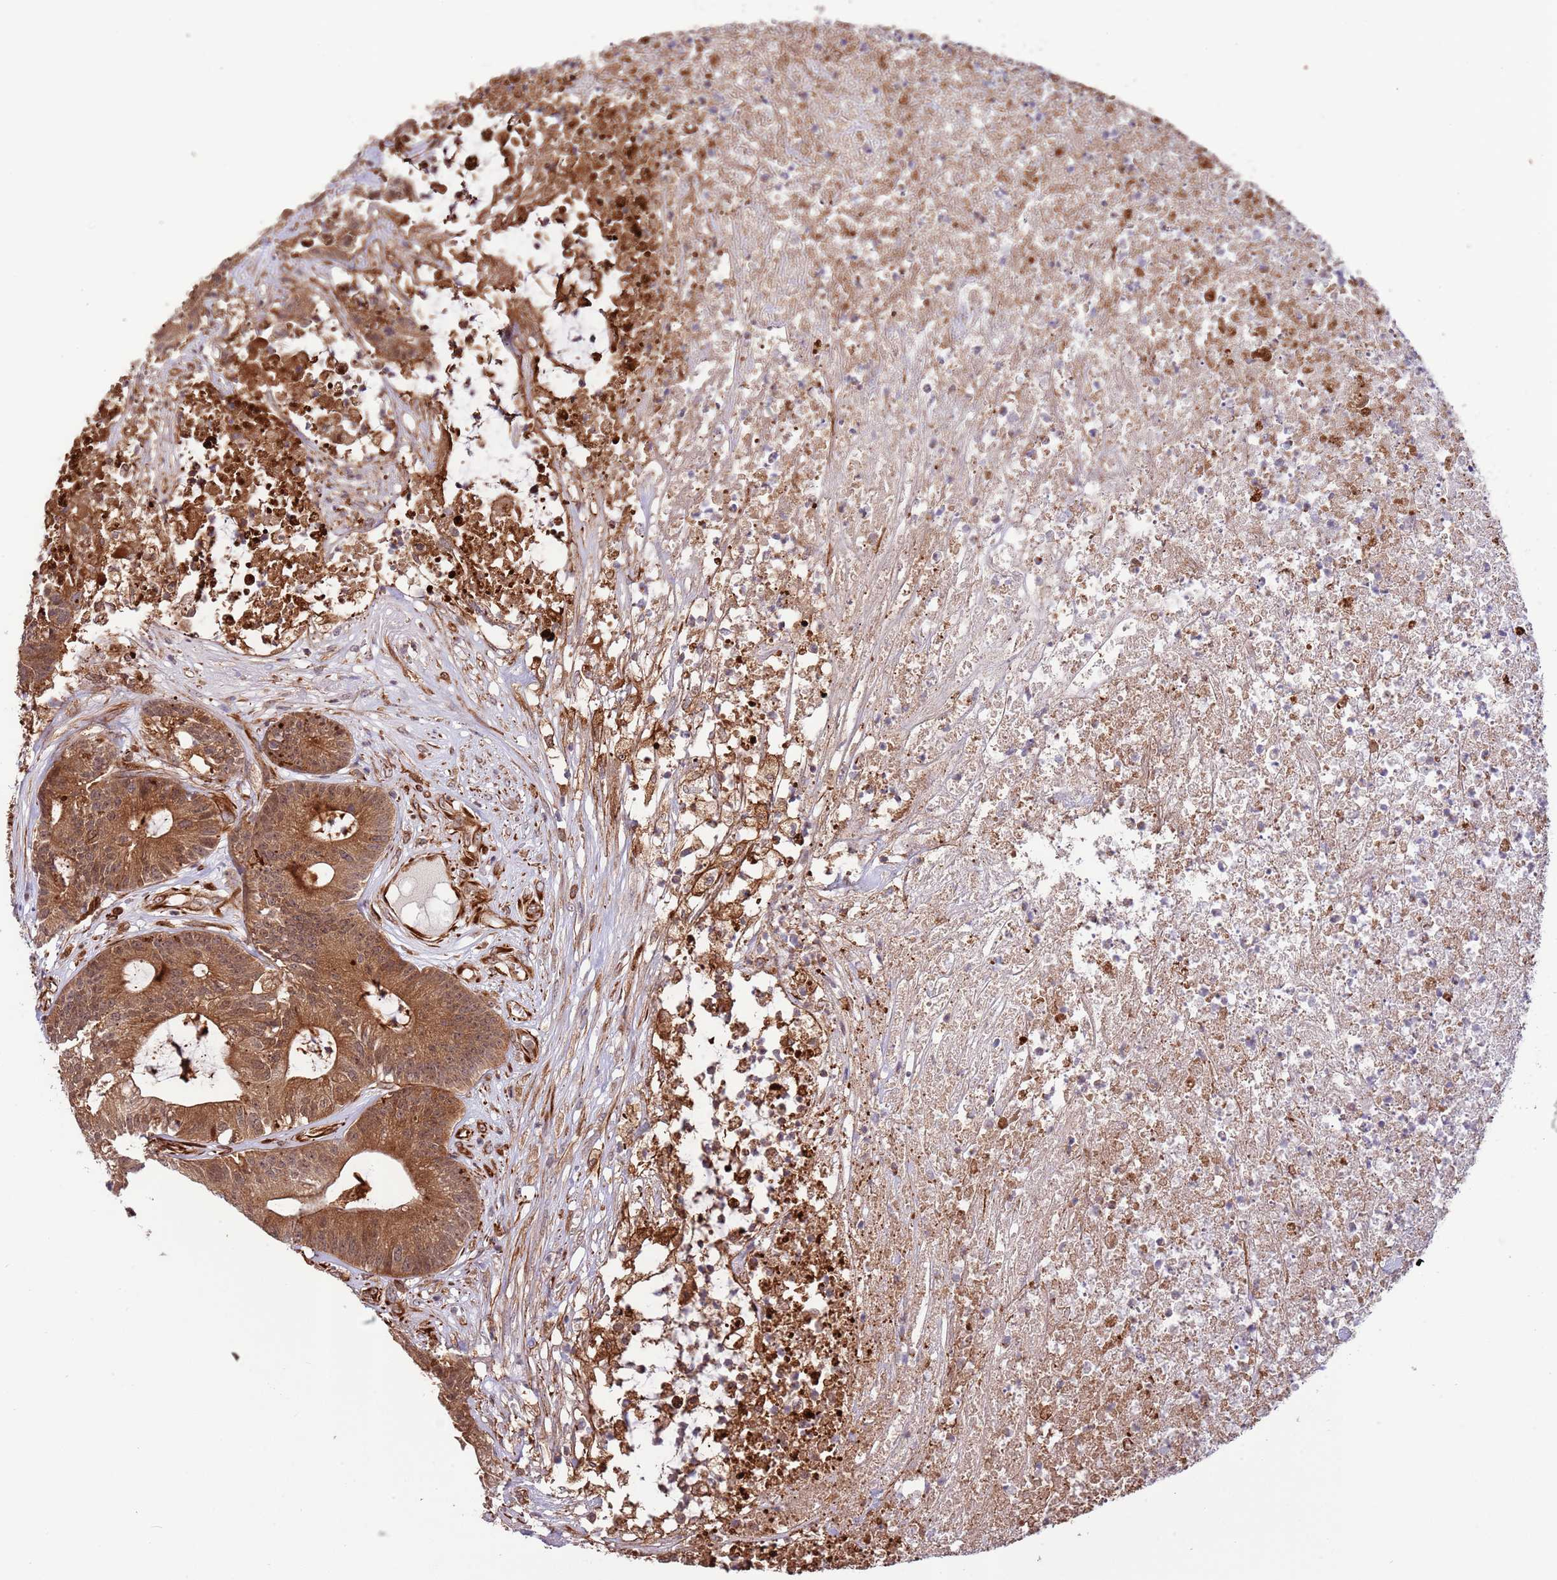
{"staining": {"intensity": "moderate", "quantity": ">75%", "location": "cytoplasmic/membranous,nuclear"}, "tissue": "colorectal cancer", "cell_type": "Tumor cells", "image_type": "cancer", "snomed": [{"axis": "morphology", "description": "Adenocarcinoma, NOS"}, {"axis": "topography", "description": "Colon"}], "caption": "Immunohistochemistry photomicrograph of adenocarcinoma (colorectal) stained for a protein (brown), which exhibits medium levels of moderate cytoplasmic/membranous and nuclear positivity in about >75% of tumor cells.", "gene": "NEK3", "patient": {"sex": "female", "age": 84}}